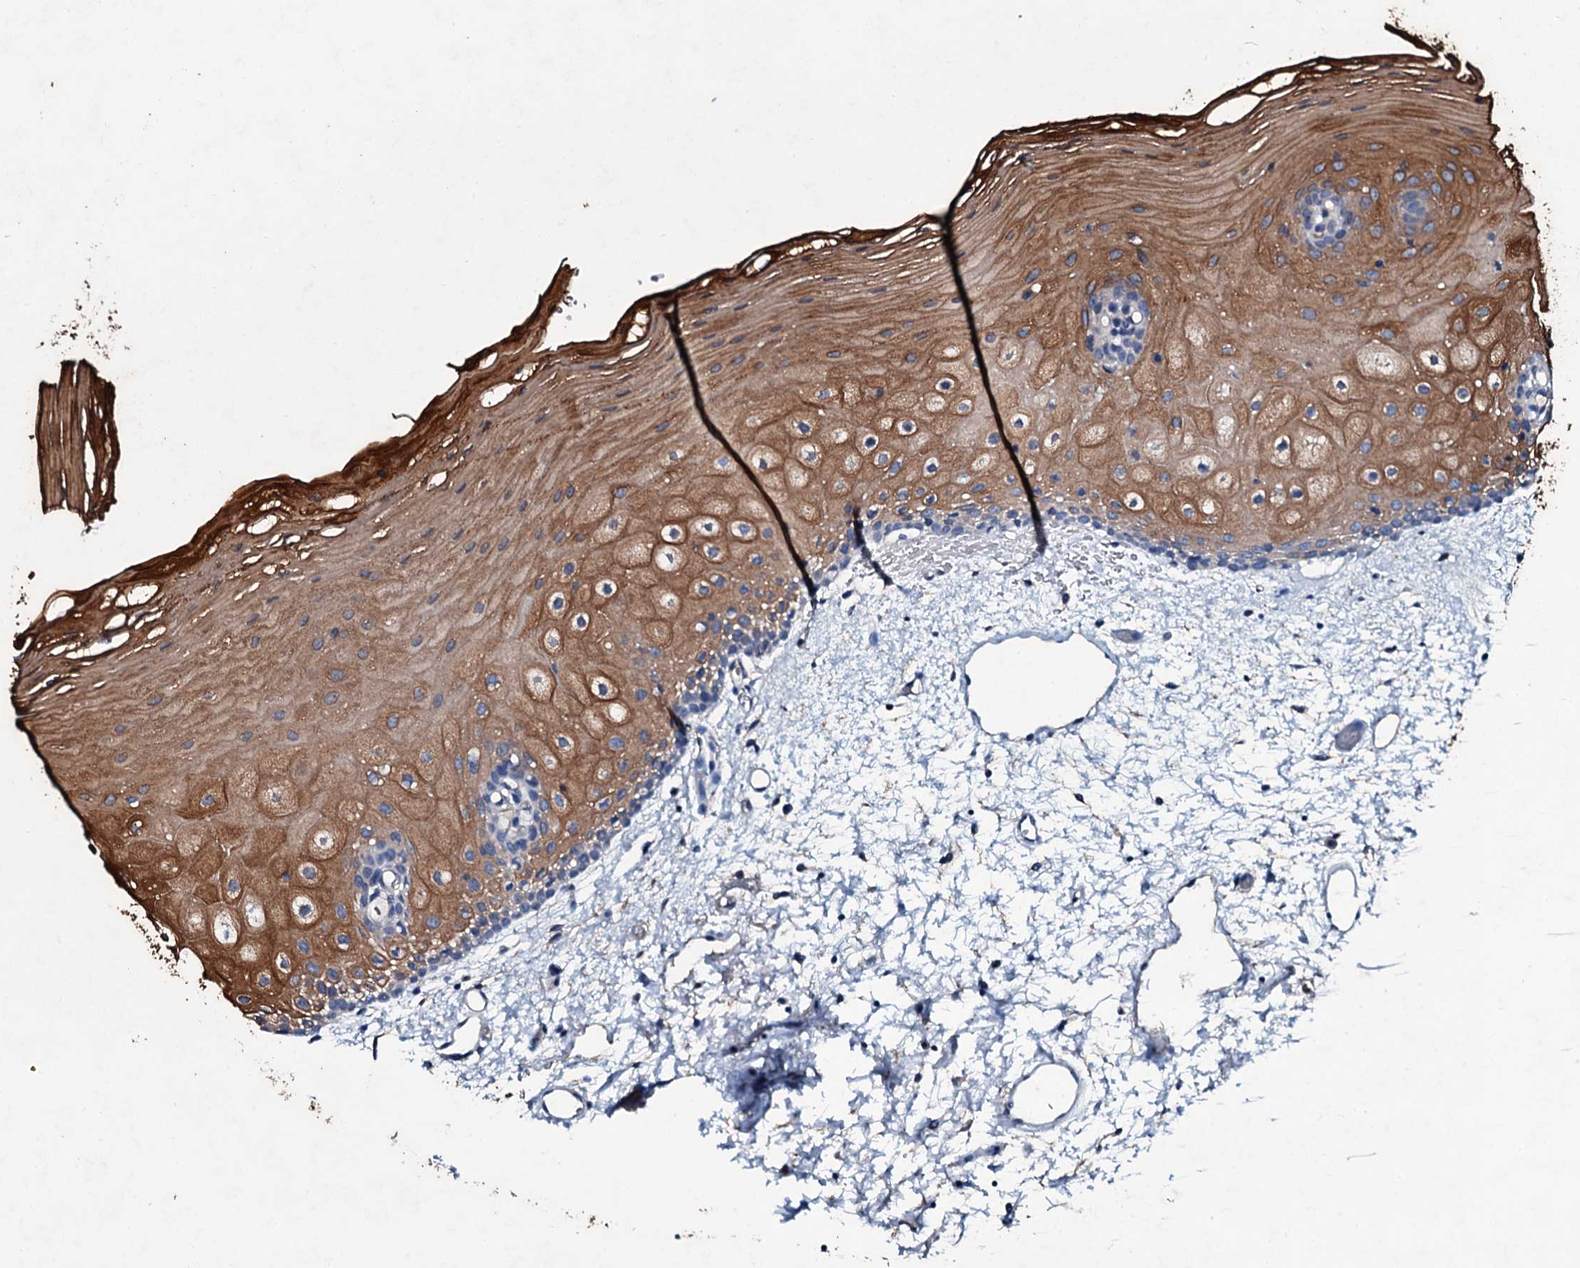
{"staining": {"intensity": "strong", "quantity": "25%-75%", "location": "cytoplasmic/membranous"}, "tissue": "oral mucosa", "cell_type": "Squamous epithelial cells", "image_type": "normal", "snomed": [{"axis": "morphology", "description": "Normal tissue, NOS"}, {"axis": "topography", "description": "Oral tissue"}], "caption": "Immunohistochemical staining of normal oral mucosa displays 25%-75% levels of strong cytoplasmic/membranous protein expression in about 25%-75% of squamous epithelial cells. Nuclei are stained in blue.", "gene": "DMAC2", "patient": {"sex": "female", "age": 70}}